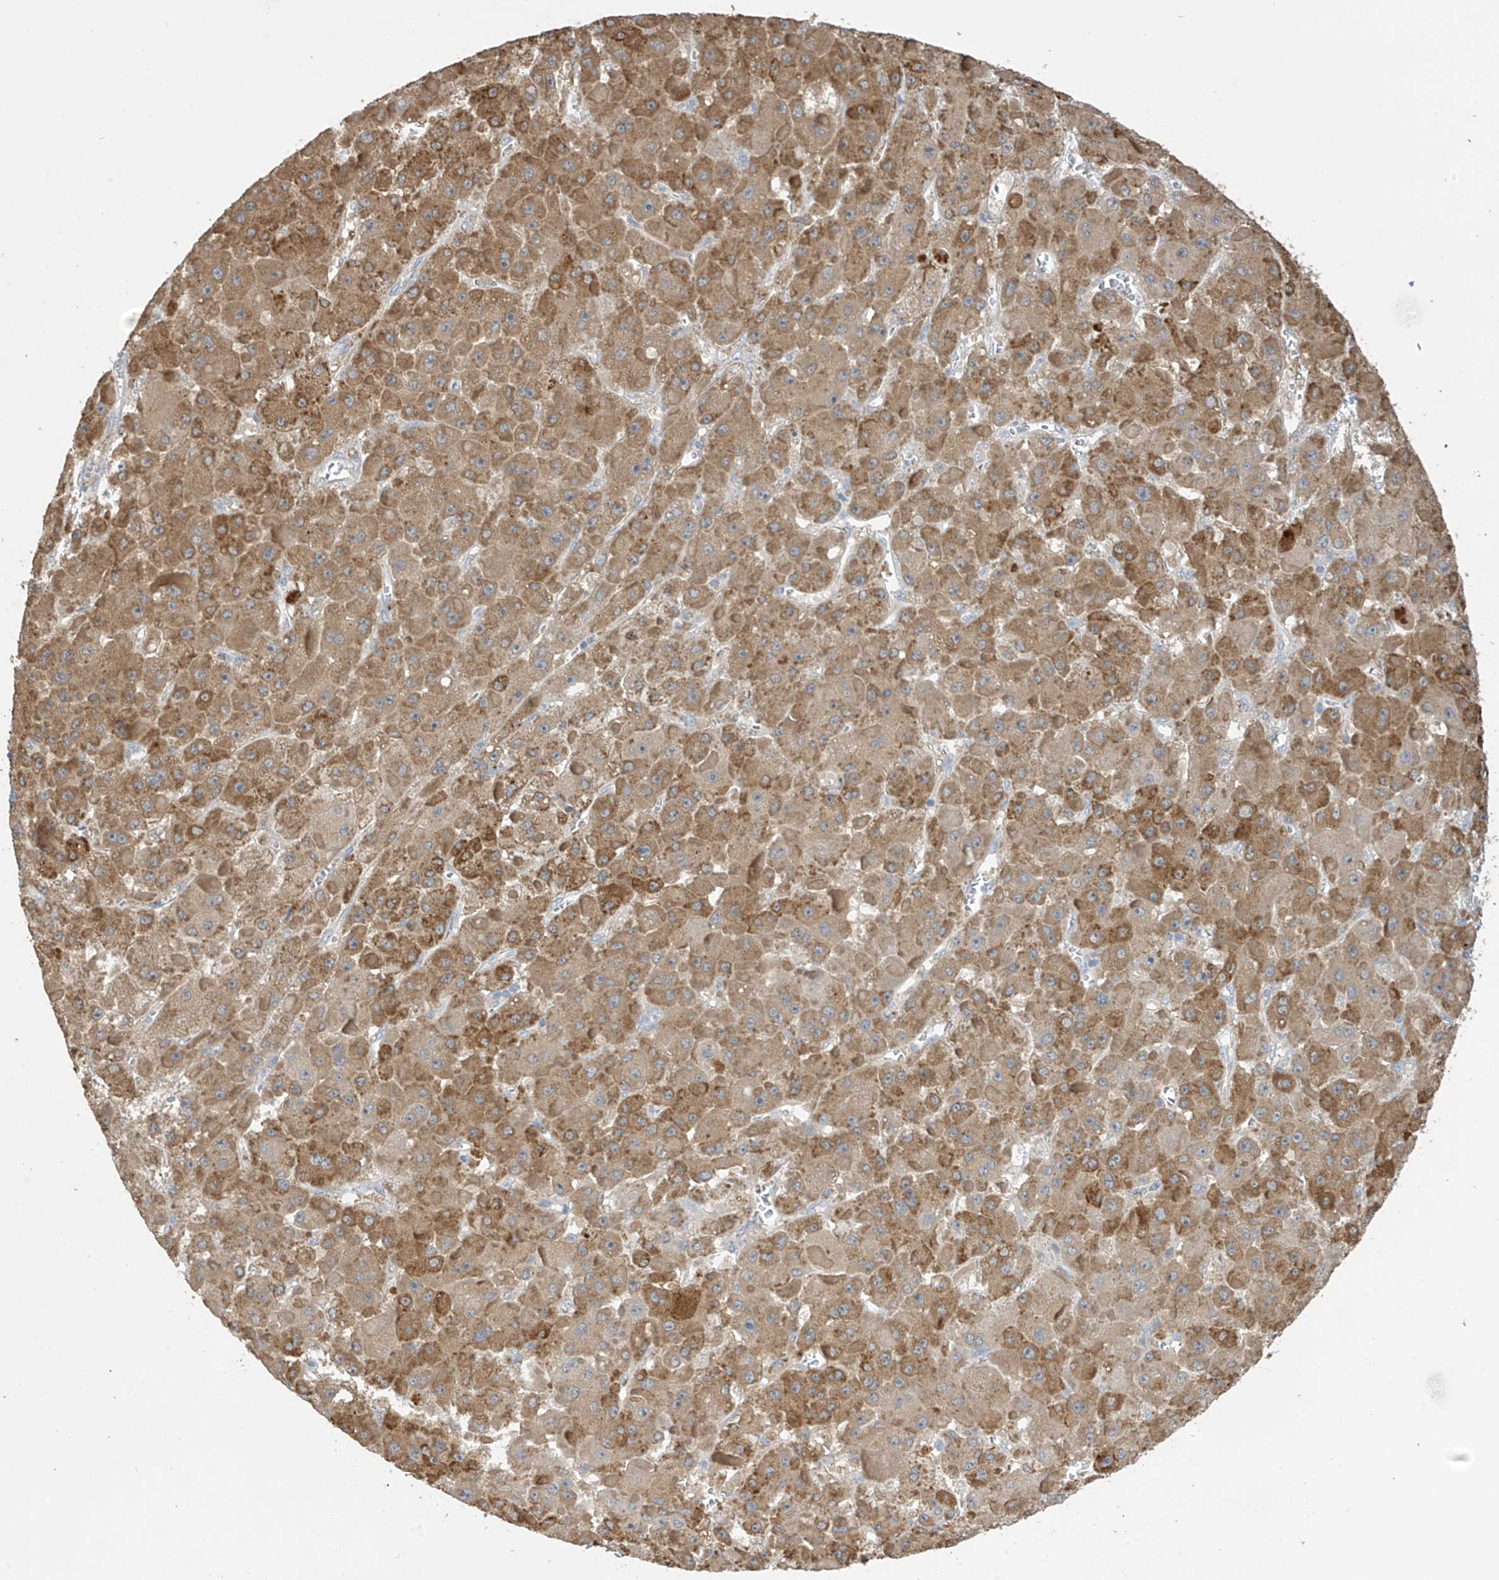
{"staining": {"intensity": "moderate", "quantity": ">75%", "location": "cytoplasmic/membranous"}, "tissue": "liver cancer", "cell_type": "Tumor cells", "image_type": "cancer", "snomed": [{"axis": "morphology", "description": "Carcinoma, Hepatocellular, NOS"}, {"axis": "topography", "description": "Liver"}], "caption": "High-power microscopy captured an IHC histopathology image of liver cancer, revealing moderate cytoplasmic/membranous expression in approximately >75% of tumor cells.", "gene": "SLFN14", "patient": {"sex": "female", "age": 73}}